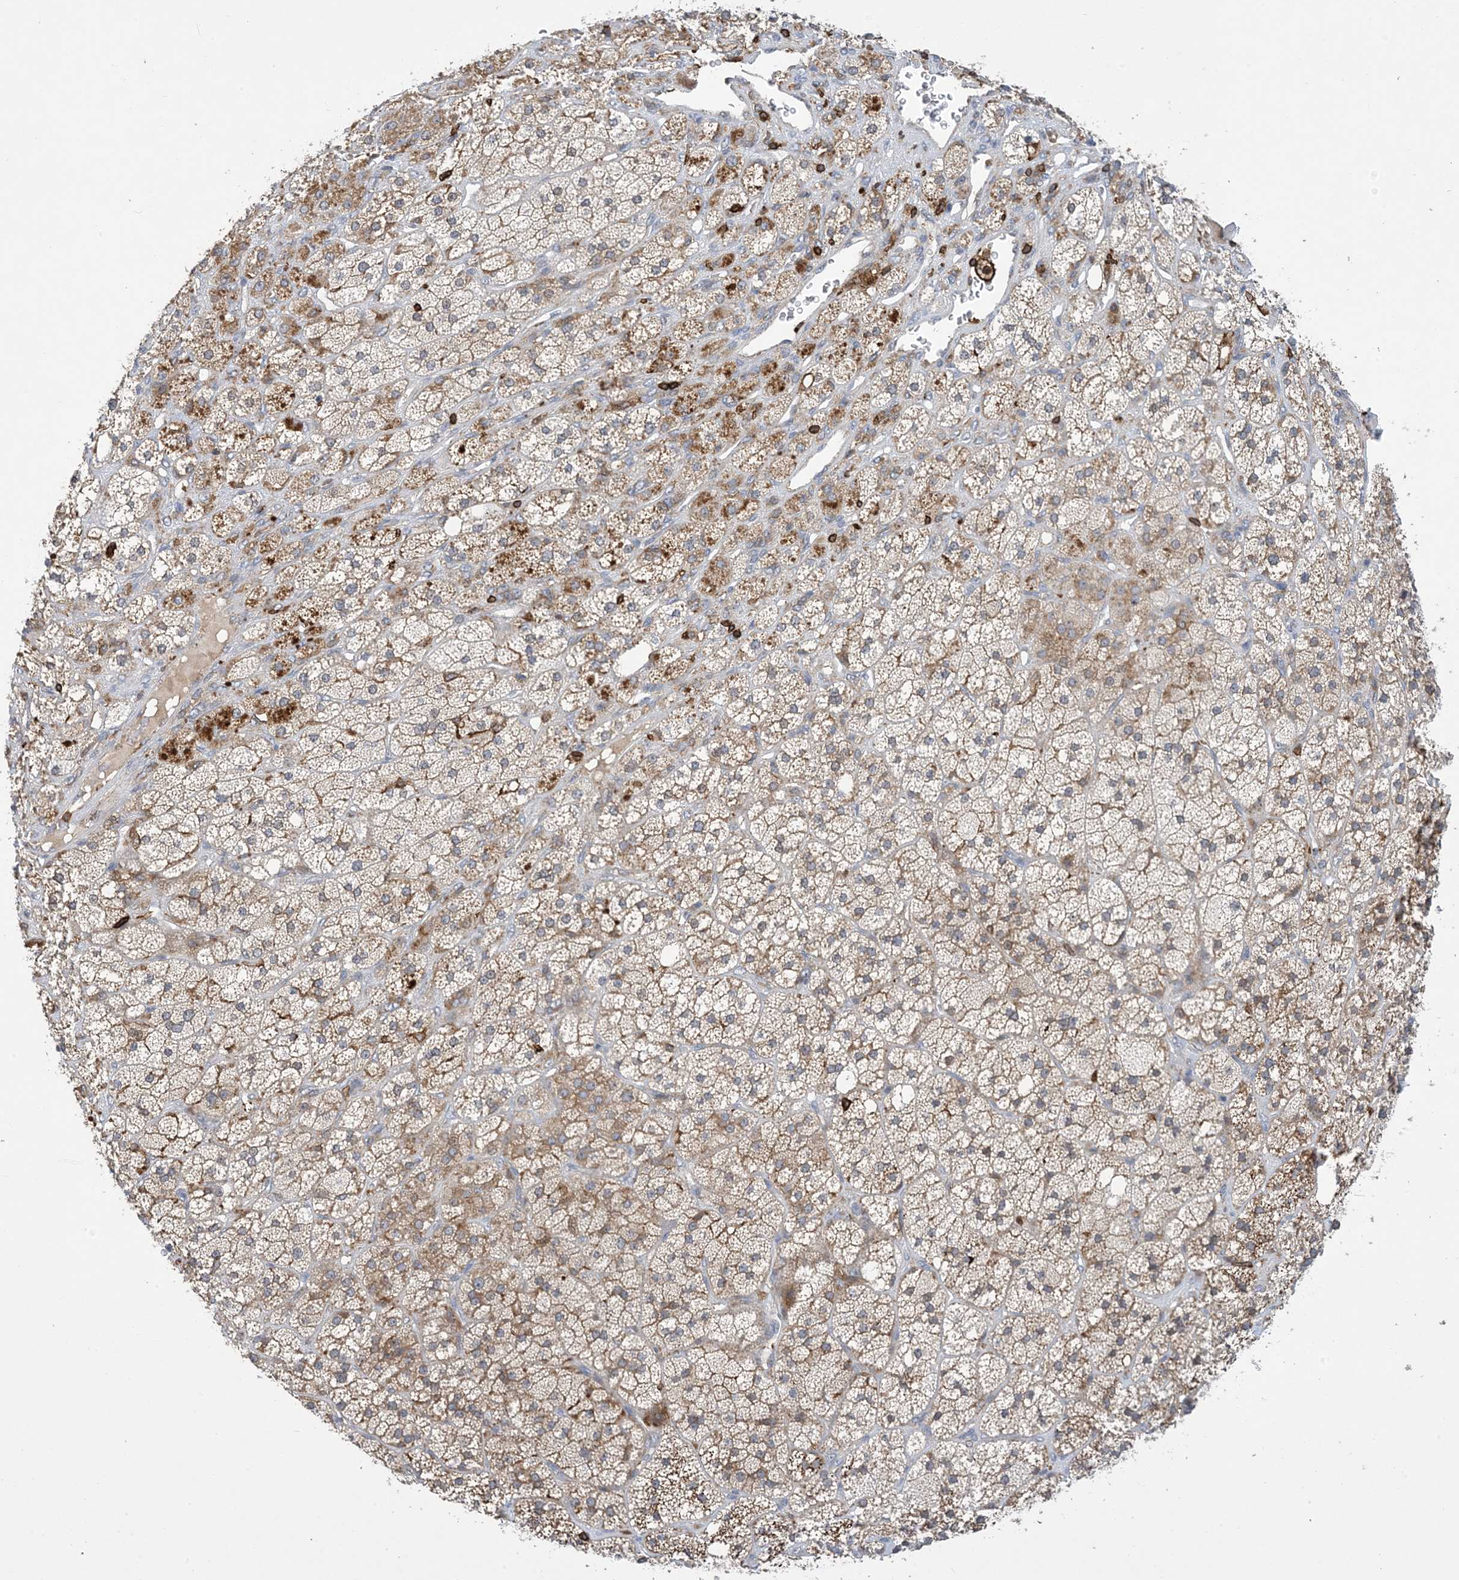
{"staining": {"intensity": "moderate", "quantity": ">75%", "location": "cytoplasmic/membranous"}, "tissue": "adrenal gland", "cell_type": "Glandular cells", "image_type": "normal", "snomed": [{"axis": "morphology", "description": "Normal tissue, NOS"}, {"axis": "topography", "description": "Adrenal gland"}], "caption": "DAB (3,3'-diaminobenzidine) immunohistochemical staining of normal adrenal gland exhibits moderate cytoplasmic/membranous protein expression in approximately >75% of glandular cells.", "gene": "AK9", "patient": {"sex": "male", "age": 61}}